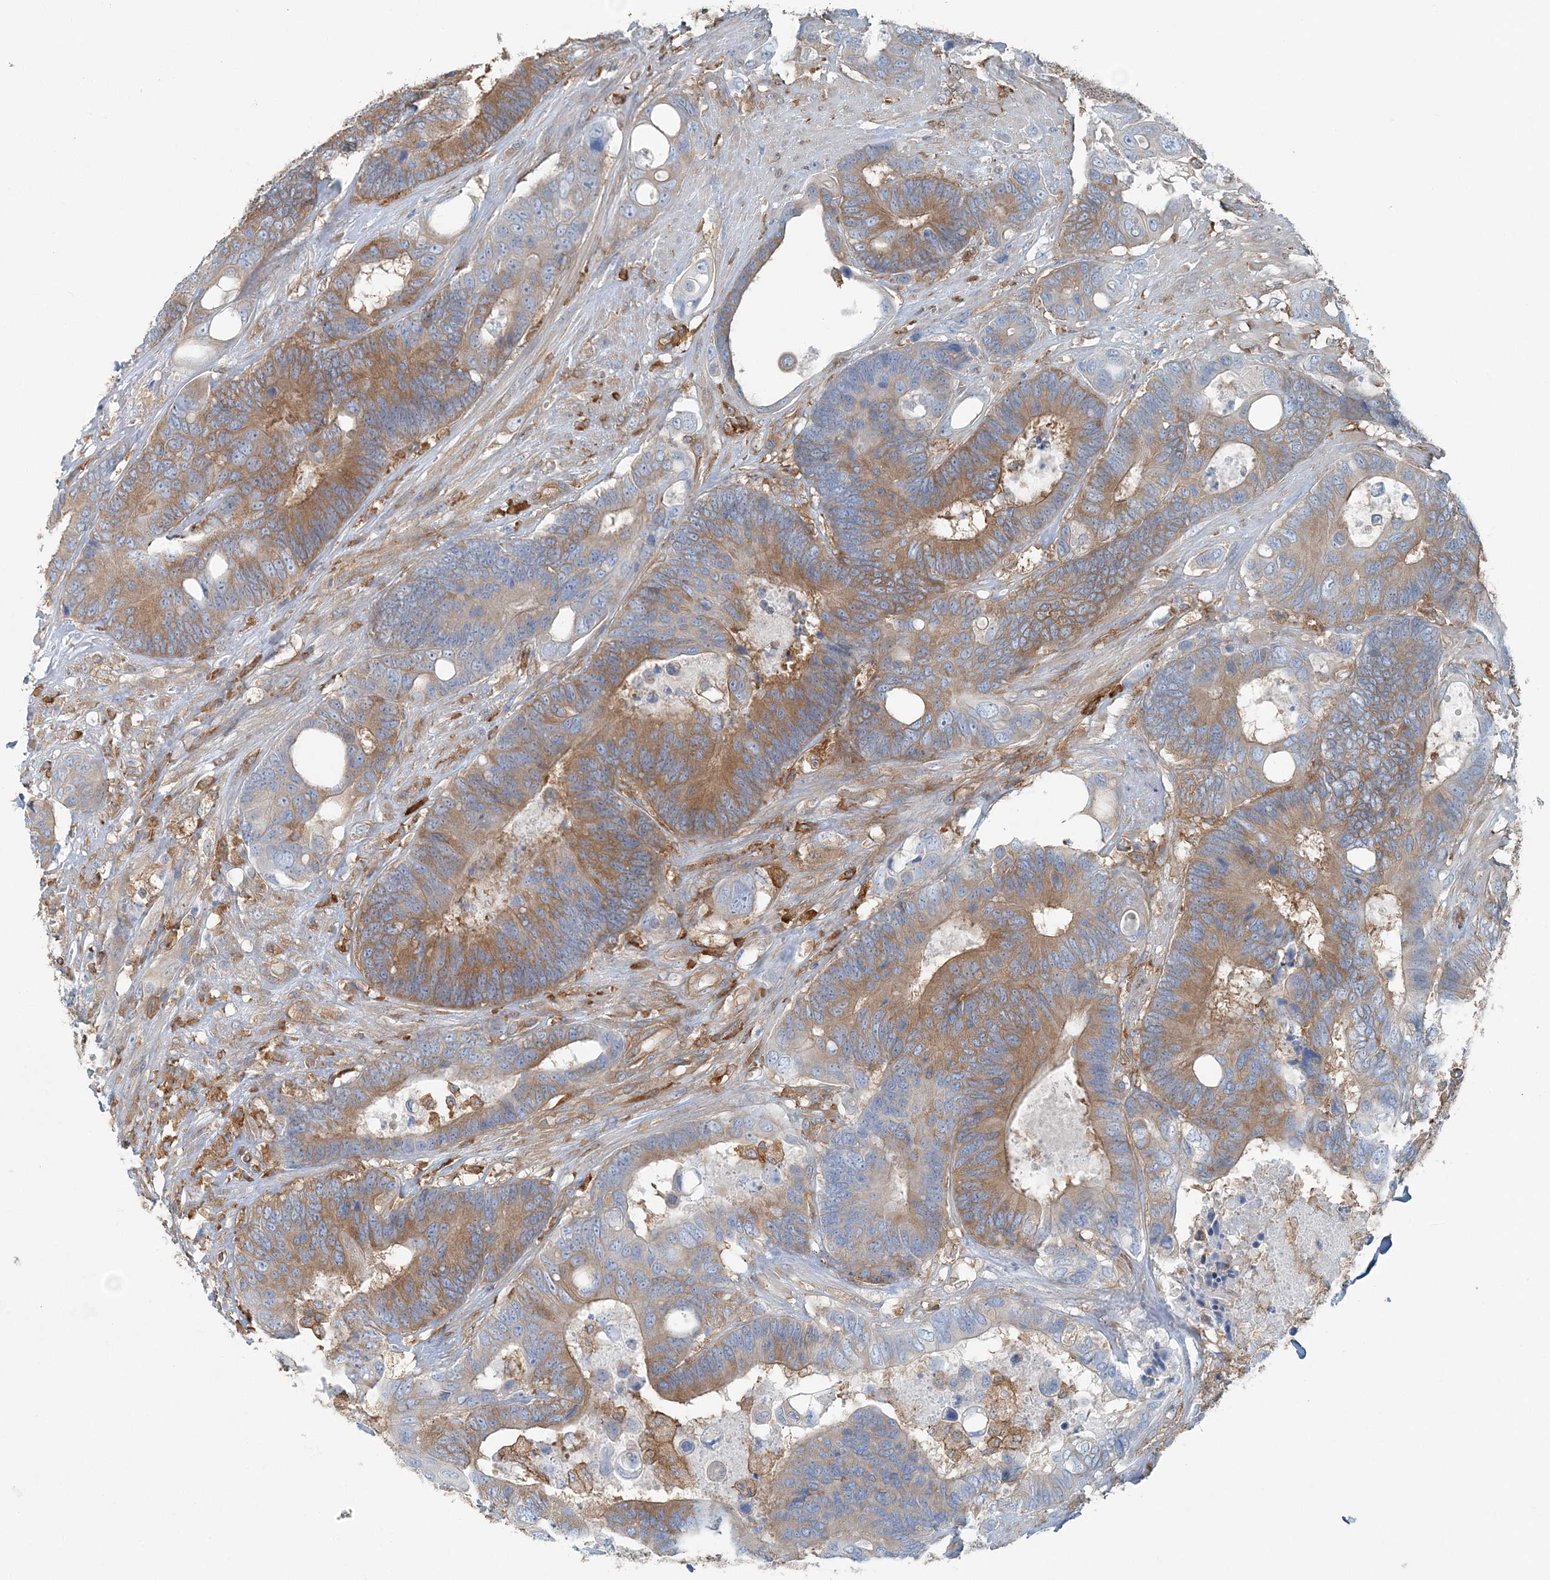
{"staining": {"intensity": "moderate", "quantity": ">75%", "location": "cytoplasmic/membranous"}, "tissue": "colorectal cancer", "cell_type": "Tumor cells", "image_type": "cancer", "snomed": [{"axis": "morphology", "description": "Adenocarcinoma, NOS"}, {"axis": "topography", "description": "Rectum"}], "caption": "This photomicrograph reveals immunohistochemistry staining of human colorectal adenocarcinoma, with medium moderate cytoplasmic/membranous staining in approximately >75% of tumor cells.", "gene": "SNX2", "patient": {"sex": "male", "age": 55}}